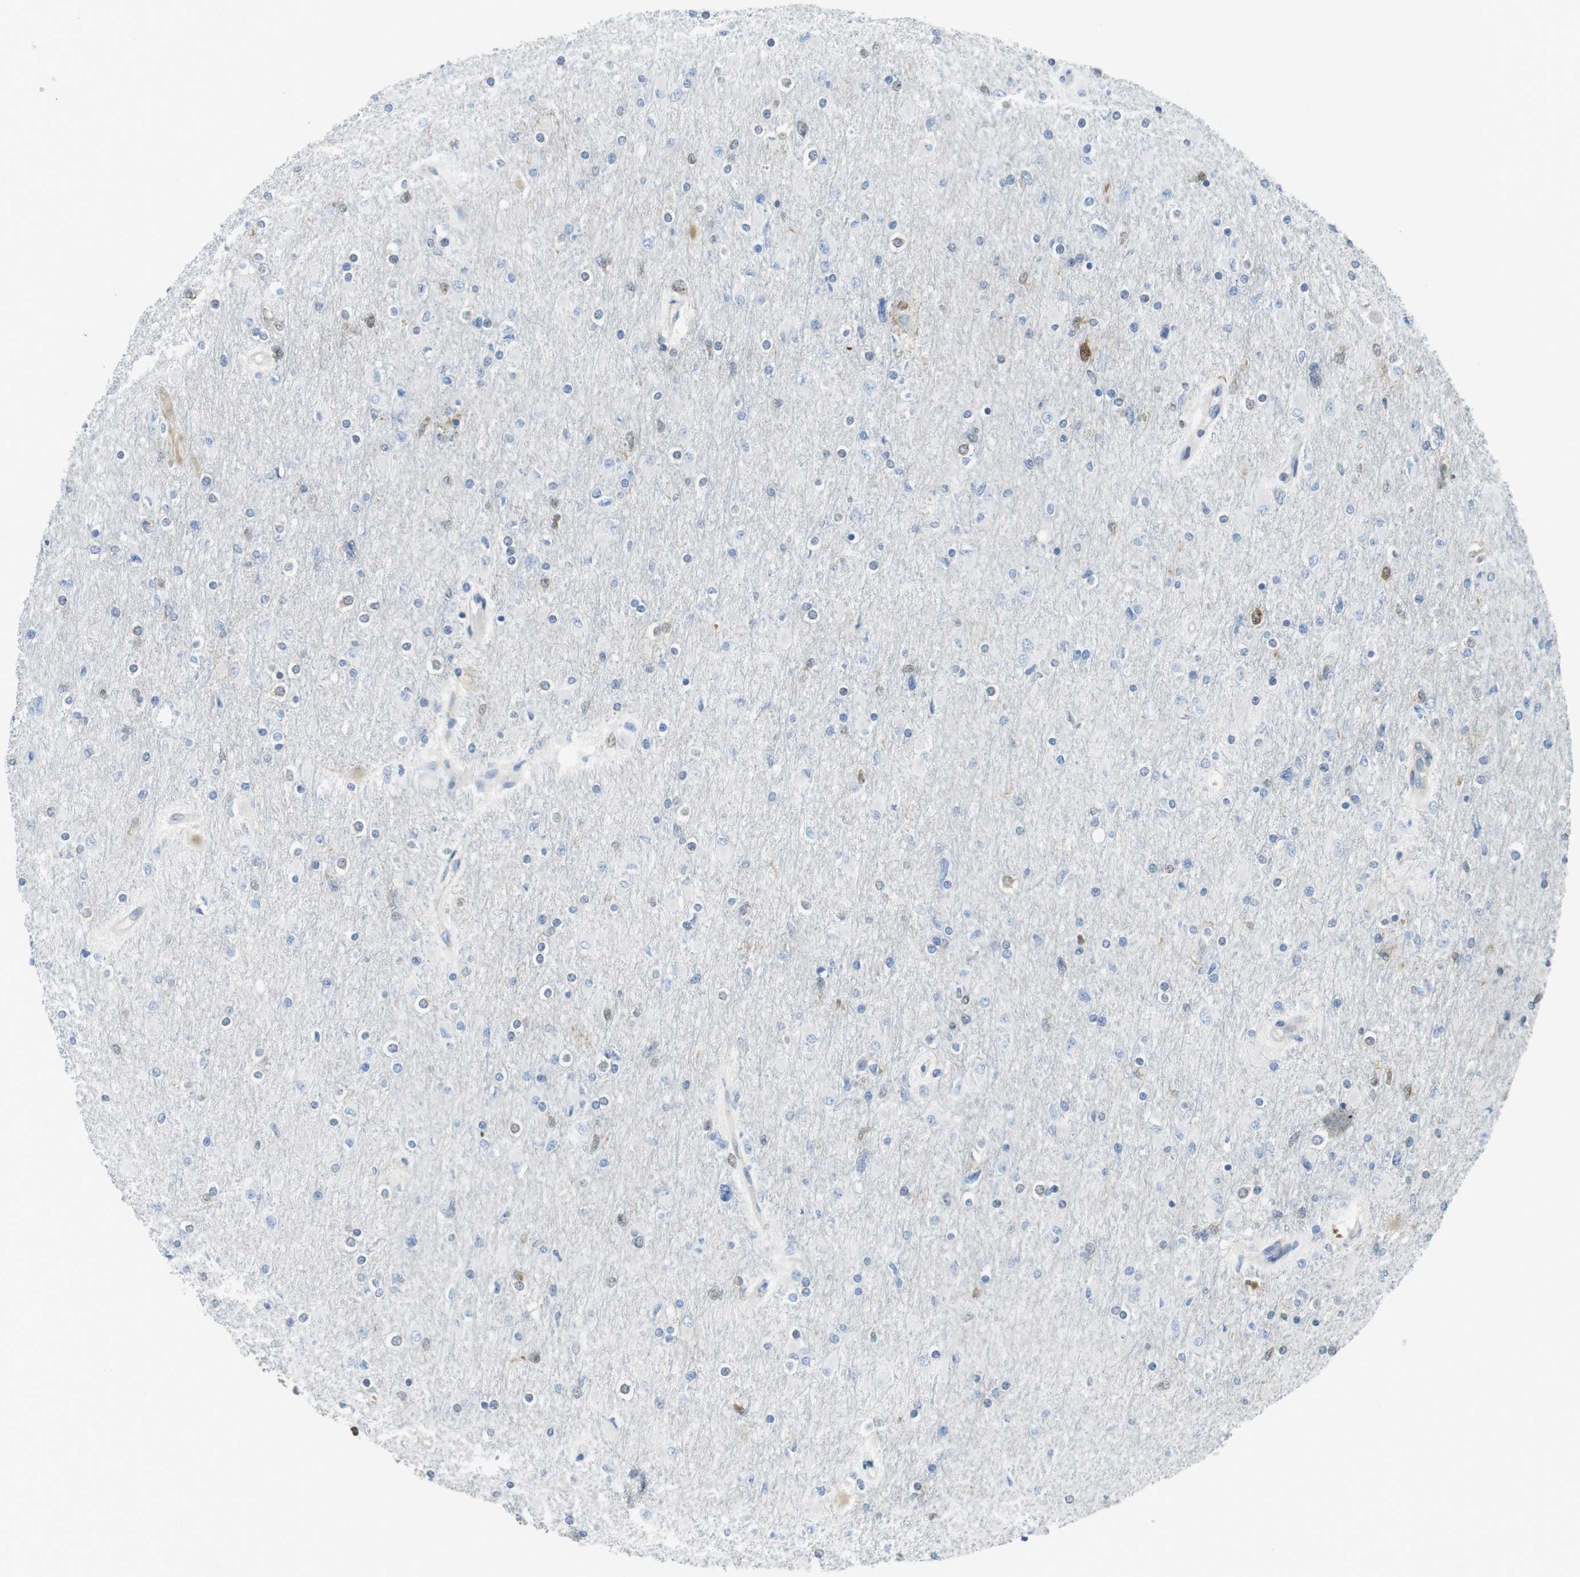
{"staining": {"intensity": "negative", "quantity": "none", "location": "none"}, "tissue": "glioma", "cell_type": "Tumor cells", "image_type": "cancer", "snomed": [{"axis": "morphology", "description": "Glioma, malignant, High grade"}, {"axis": "topography", "description": "Cerebral cortex"}], "caption": "Tumor cells are negative for brown protein staining in glioma. (DAB immunohistochemistry with hematoxylin counter stain).", "gene": "CASP2", "patient": {"sex": "female", "age": 36}}